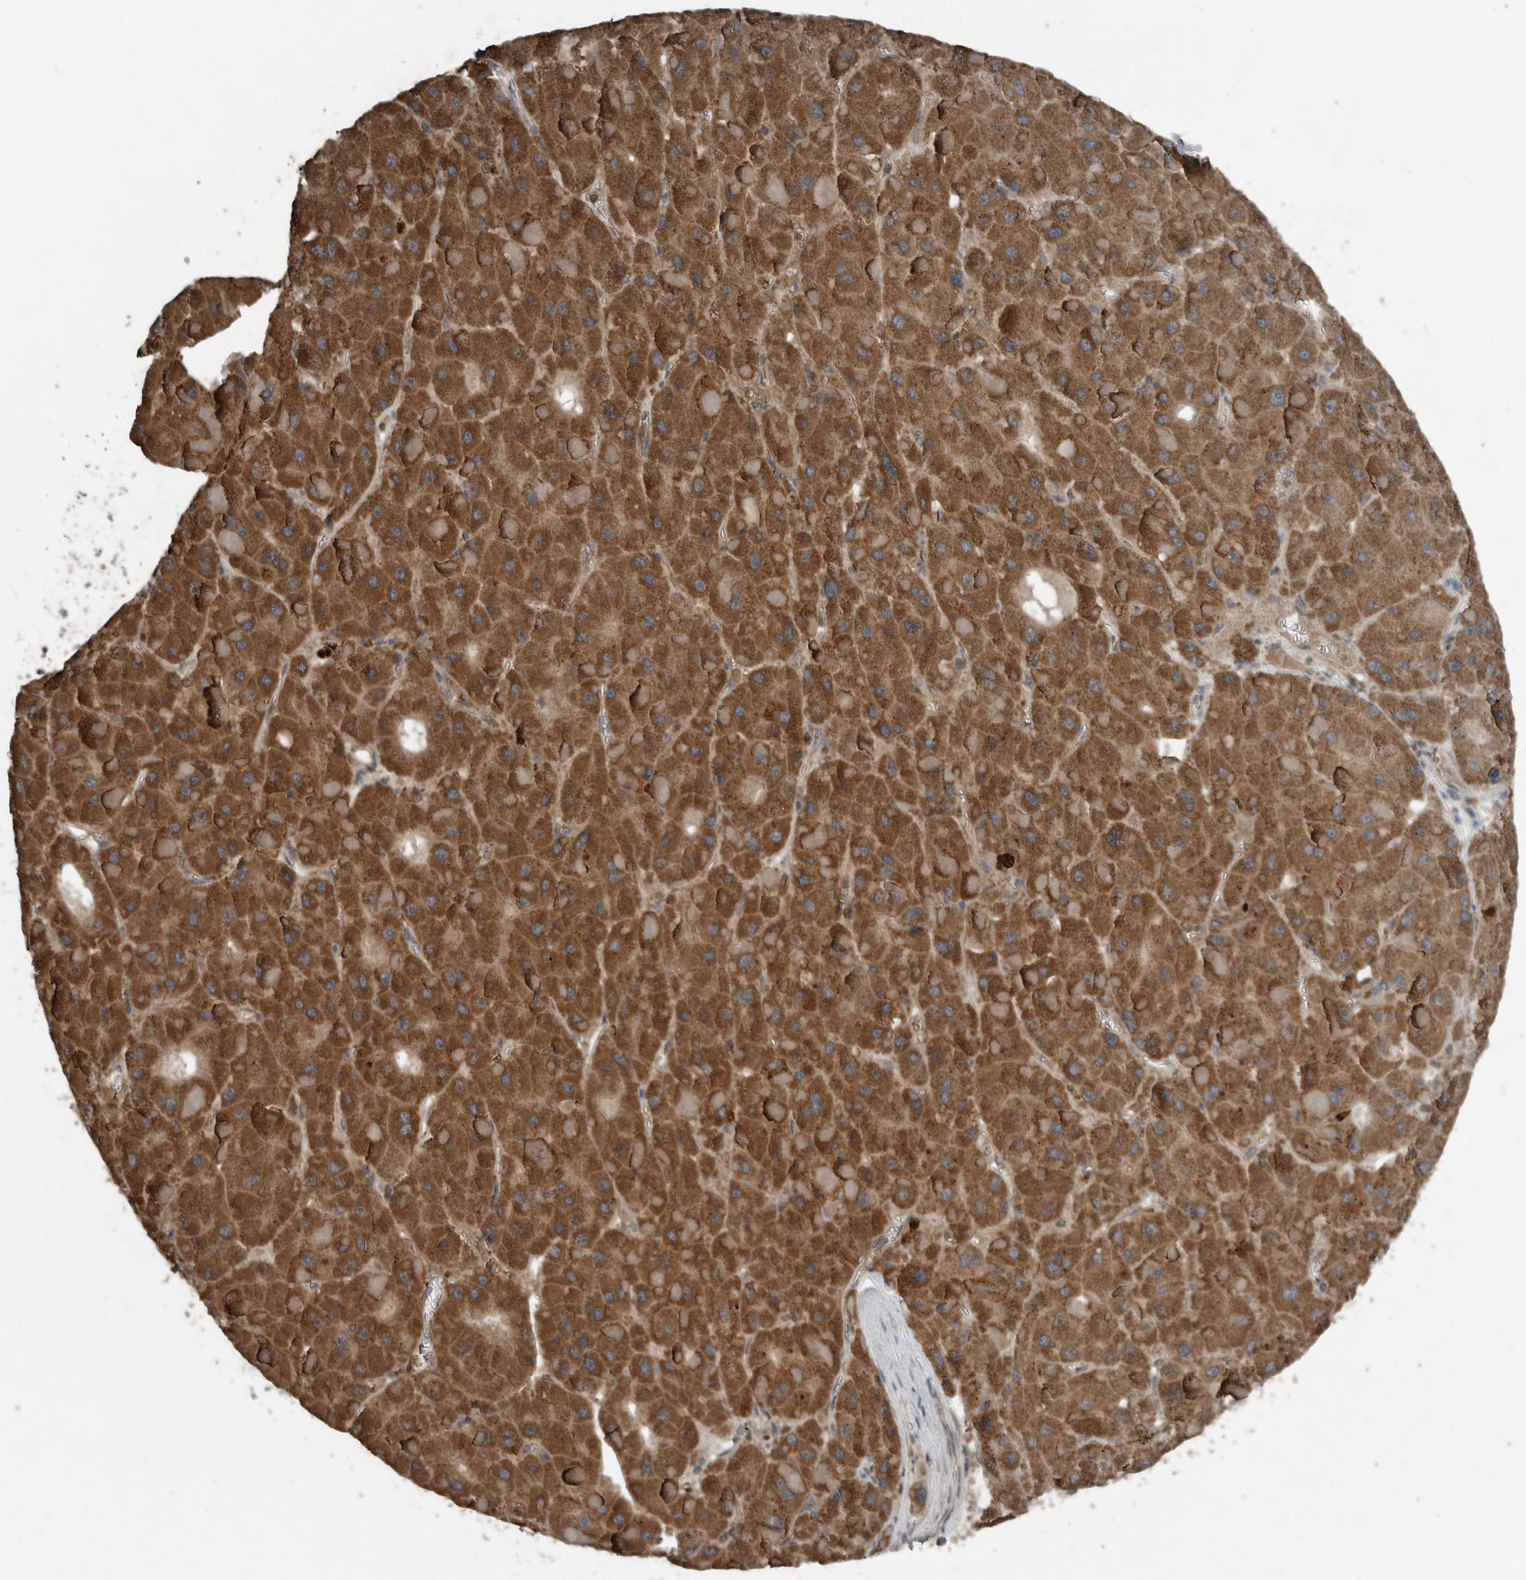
{"staining": {"intensity": "strong", "quantity": ">75%", "location": "cytoplasmic/membranous"}, "tissue": "liver cancer", "cell_type": "Tumor cells", "image_type": "cancer", "snomed": [{"axis": "morphology", "description": "Carcinoma, Hepatocellular, NOS"}, {"axis": "topography", "description": "Liver"}], "caption": "IHC (DAB (3,3'-diaminobenzidine)) staining of human liver hepatocellular carcinoma demonstrates strong cytoplasmic/membranous protein expression in about >75% of tumor cells.", "gene": "IL6ST", "patient": {"sex": "female", "age": 73}}